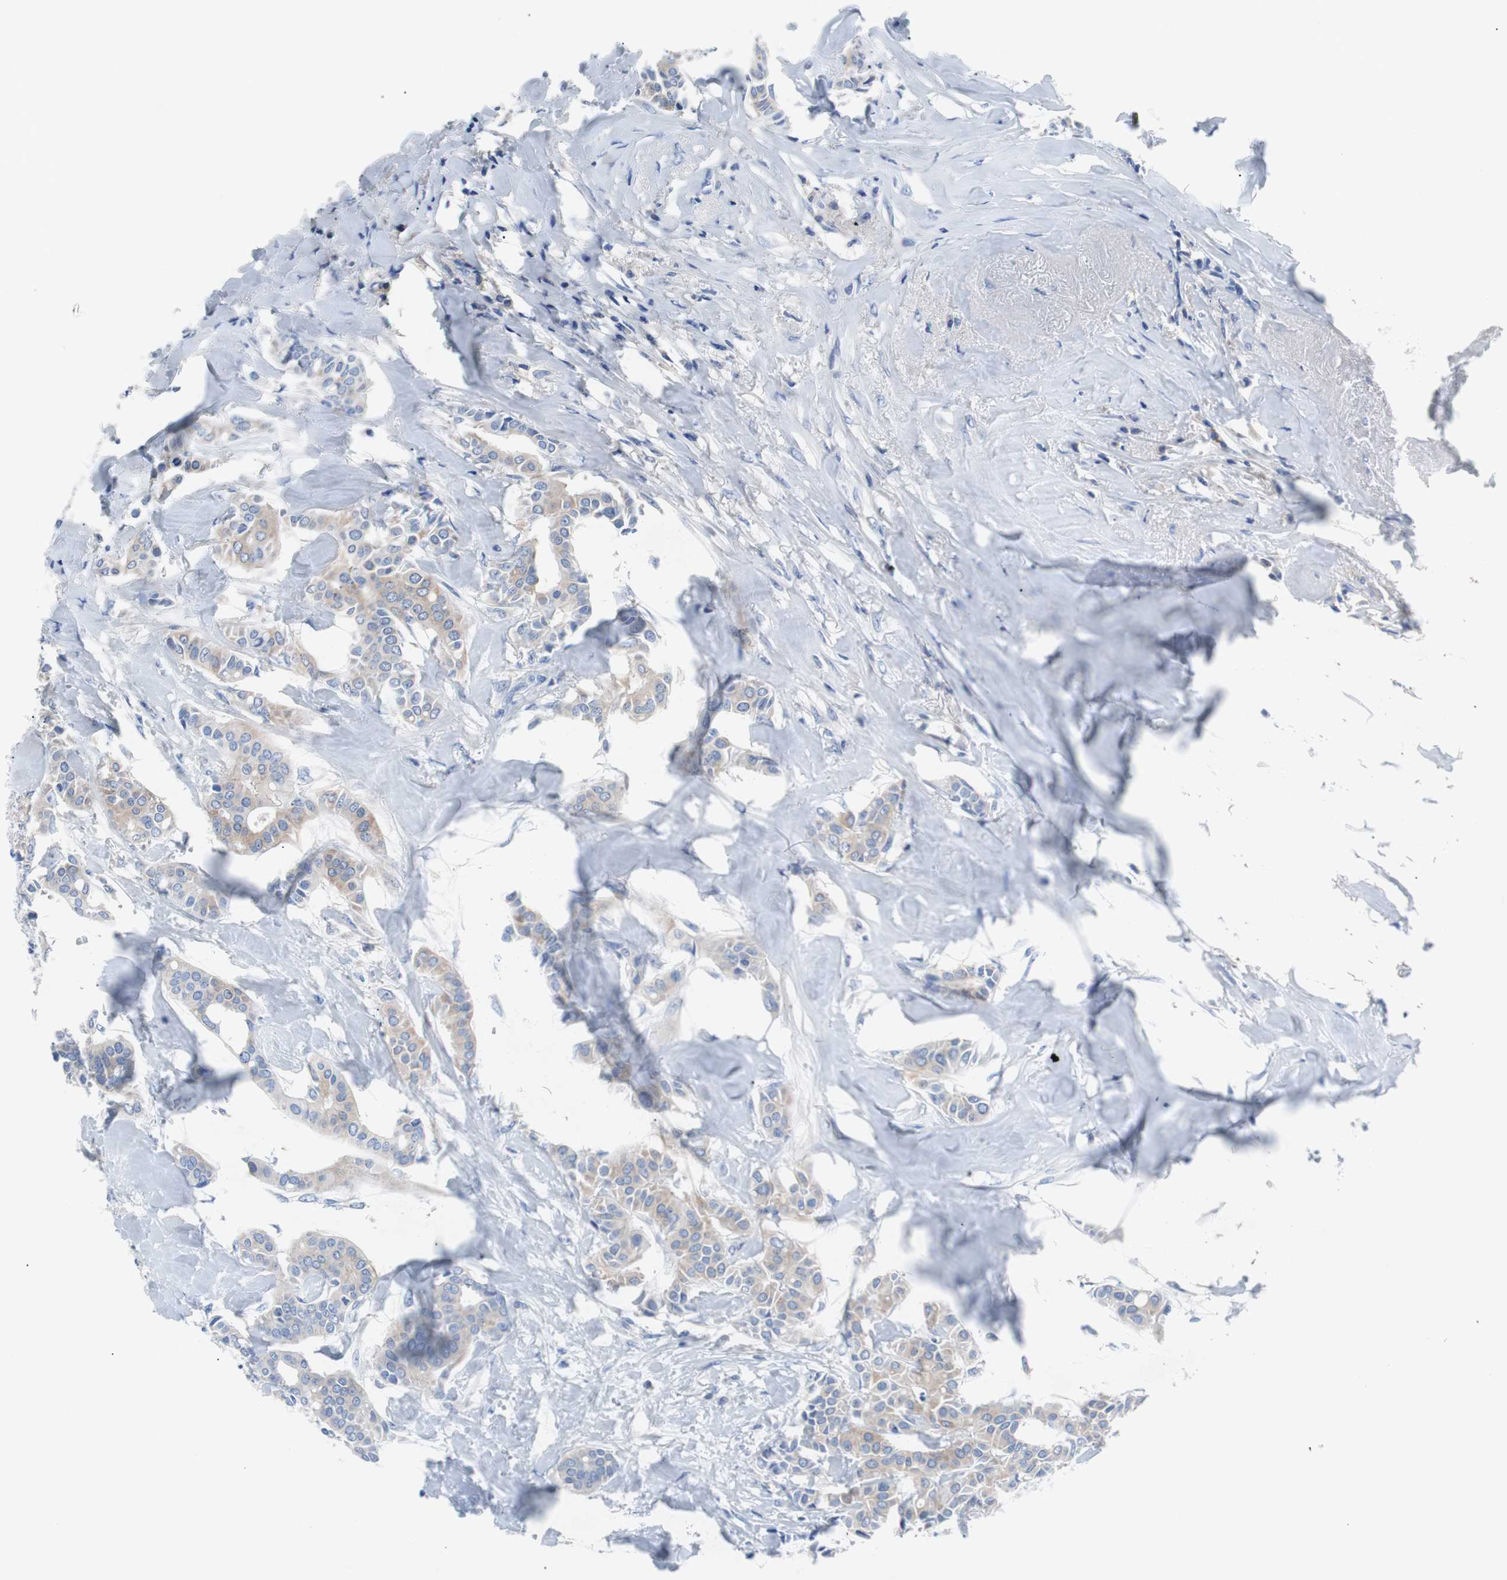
{"staining": {"intensity": "weak", "quantity": "25%-75%", "location": "cytoplasmic/membranous"}, "tissue": "head and neck cancer", "cell_type": "Tumor cells", "image_type": "cancer", "snomed": [{"axis": "morphology", "description": "Adenocarcinoma, NOS"}, {"axis": "topography", "description": "Salivary gland"}, {"axis": "topography", "description": "Head-Neck"}], "caption": "Immunohistochemical staining of head and neck adenocarcinoma exhibits low levels of weak cytoplasmic/membranous expression in about 25%-75% of tumor cells.", "gene": "EEF2K", "patient": {"sex": "female", "age": 59}}